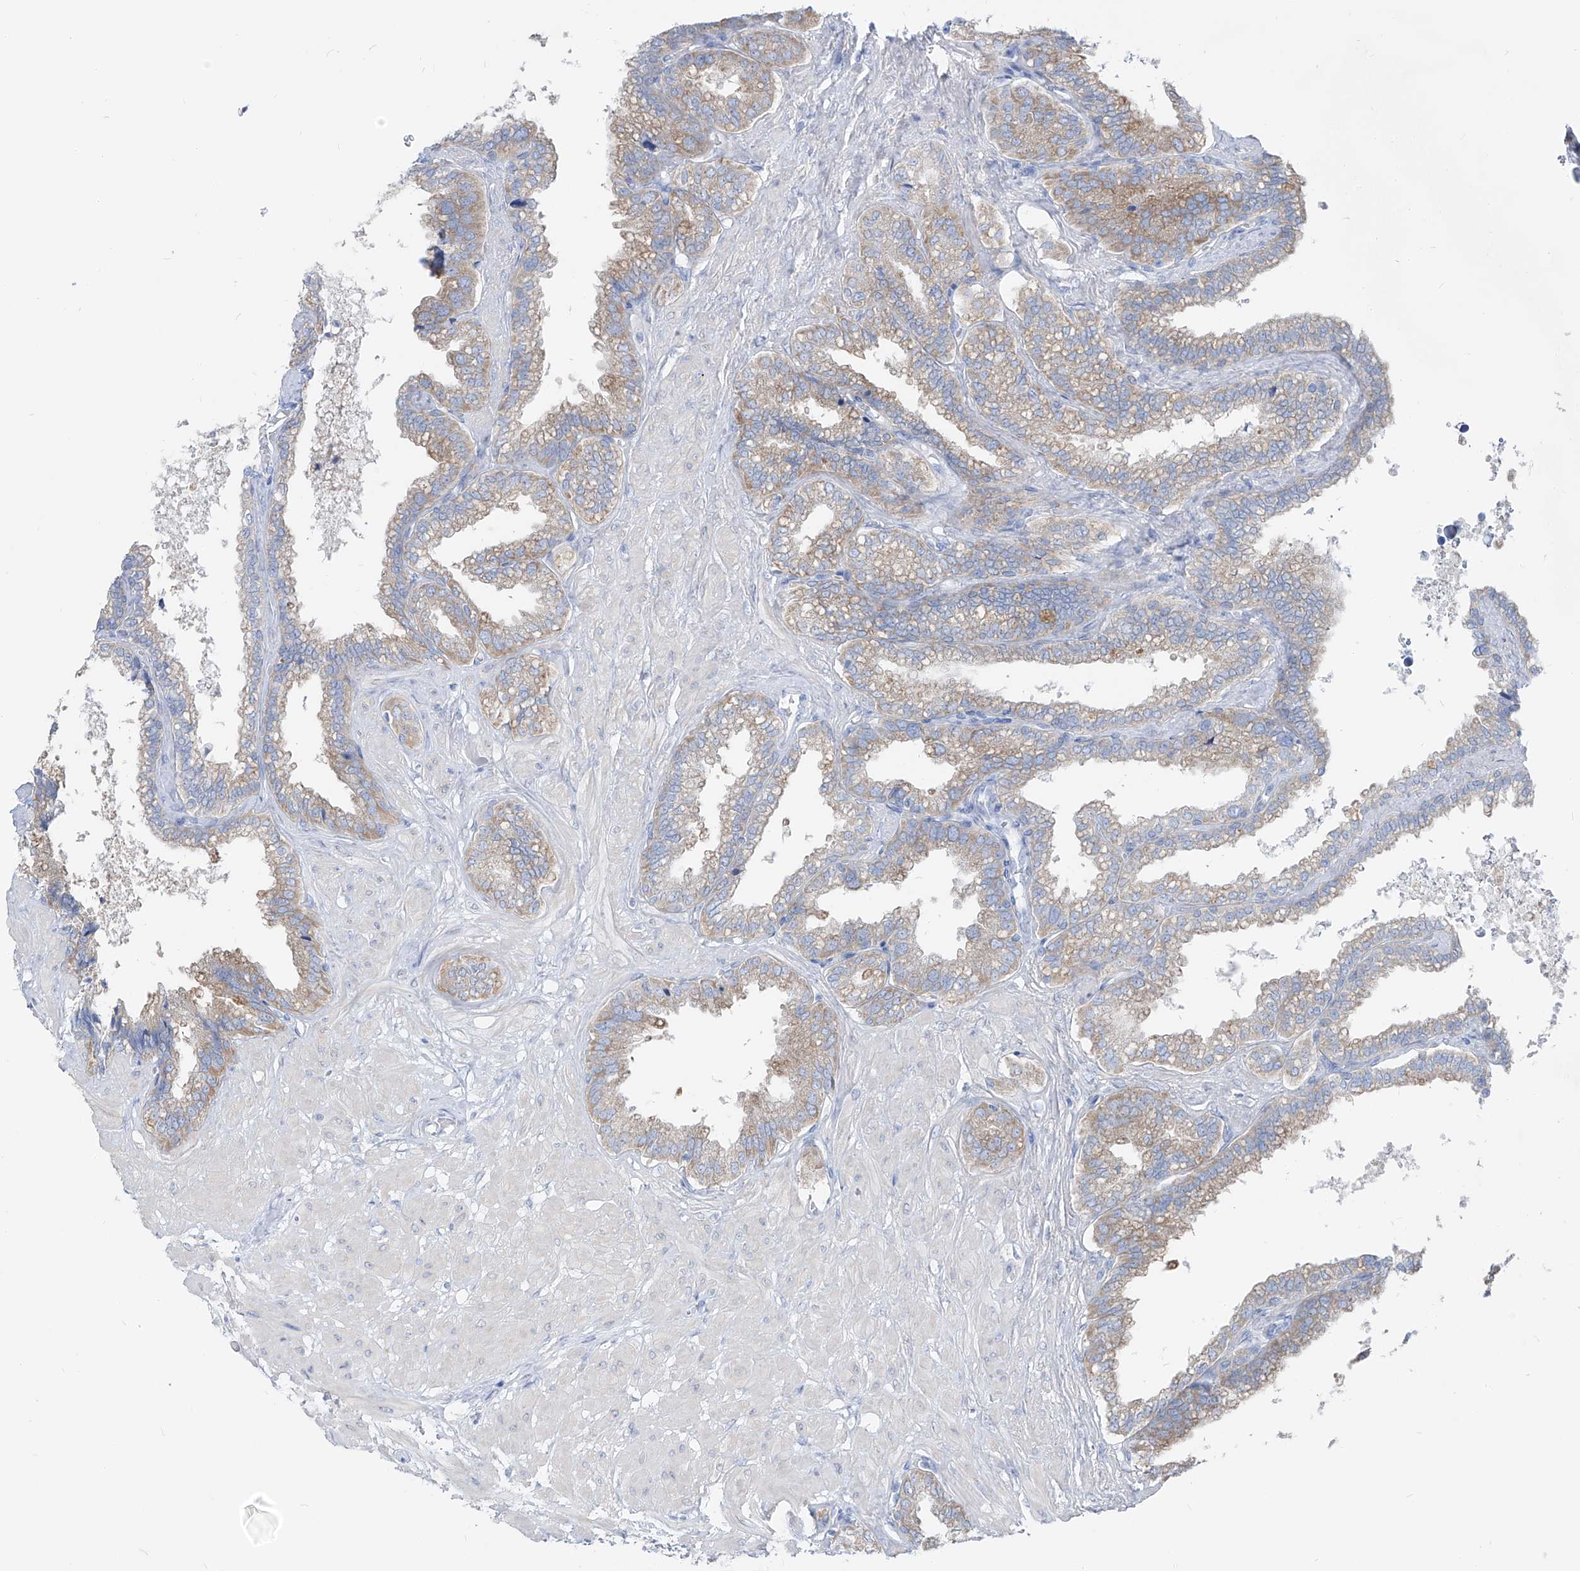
{"staining": {"intensity": "weak", "quantity": ">75%", "location": "cytoplasmic/membranous"}, "tissue": "seminal vesicle", "cell_type": "Glandular cells", "image_type": "normal", "snomed": [{"axis": "morphology", "description": "Normal tissue, NOS"}, {"axis": "topography", "description": "Seminal veicle"}], "caption": "A micrograph of human seminal vesicle stained for a protein reveals weak cytoplasmic/membranous brown staining in glandular cells.", "gene": "UFL1", "patient": {"sex": "male", "age": 46}}